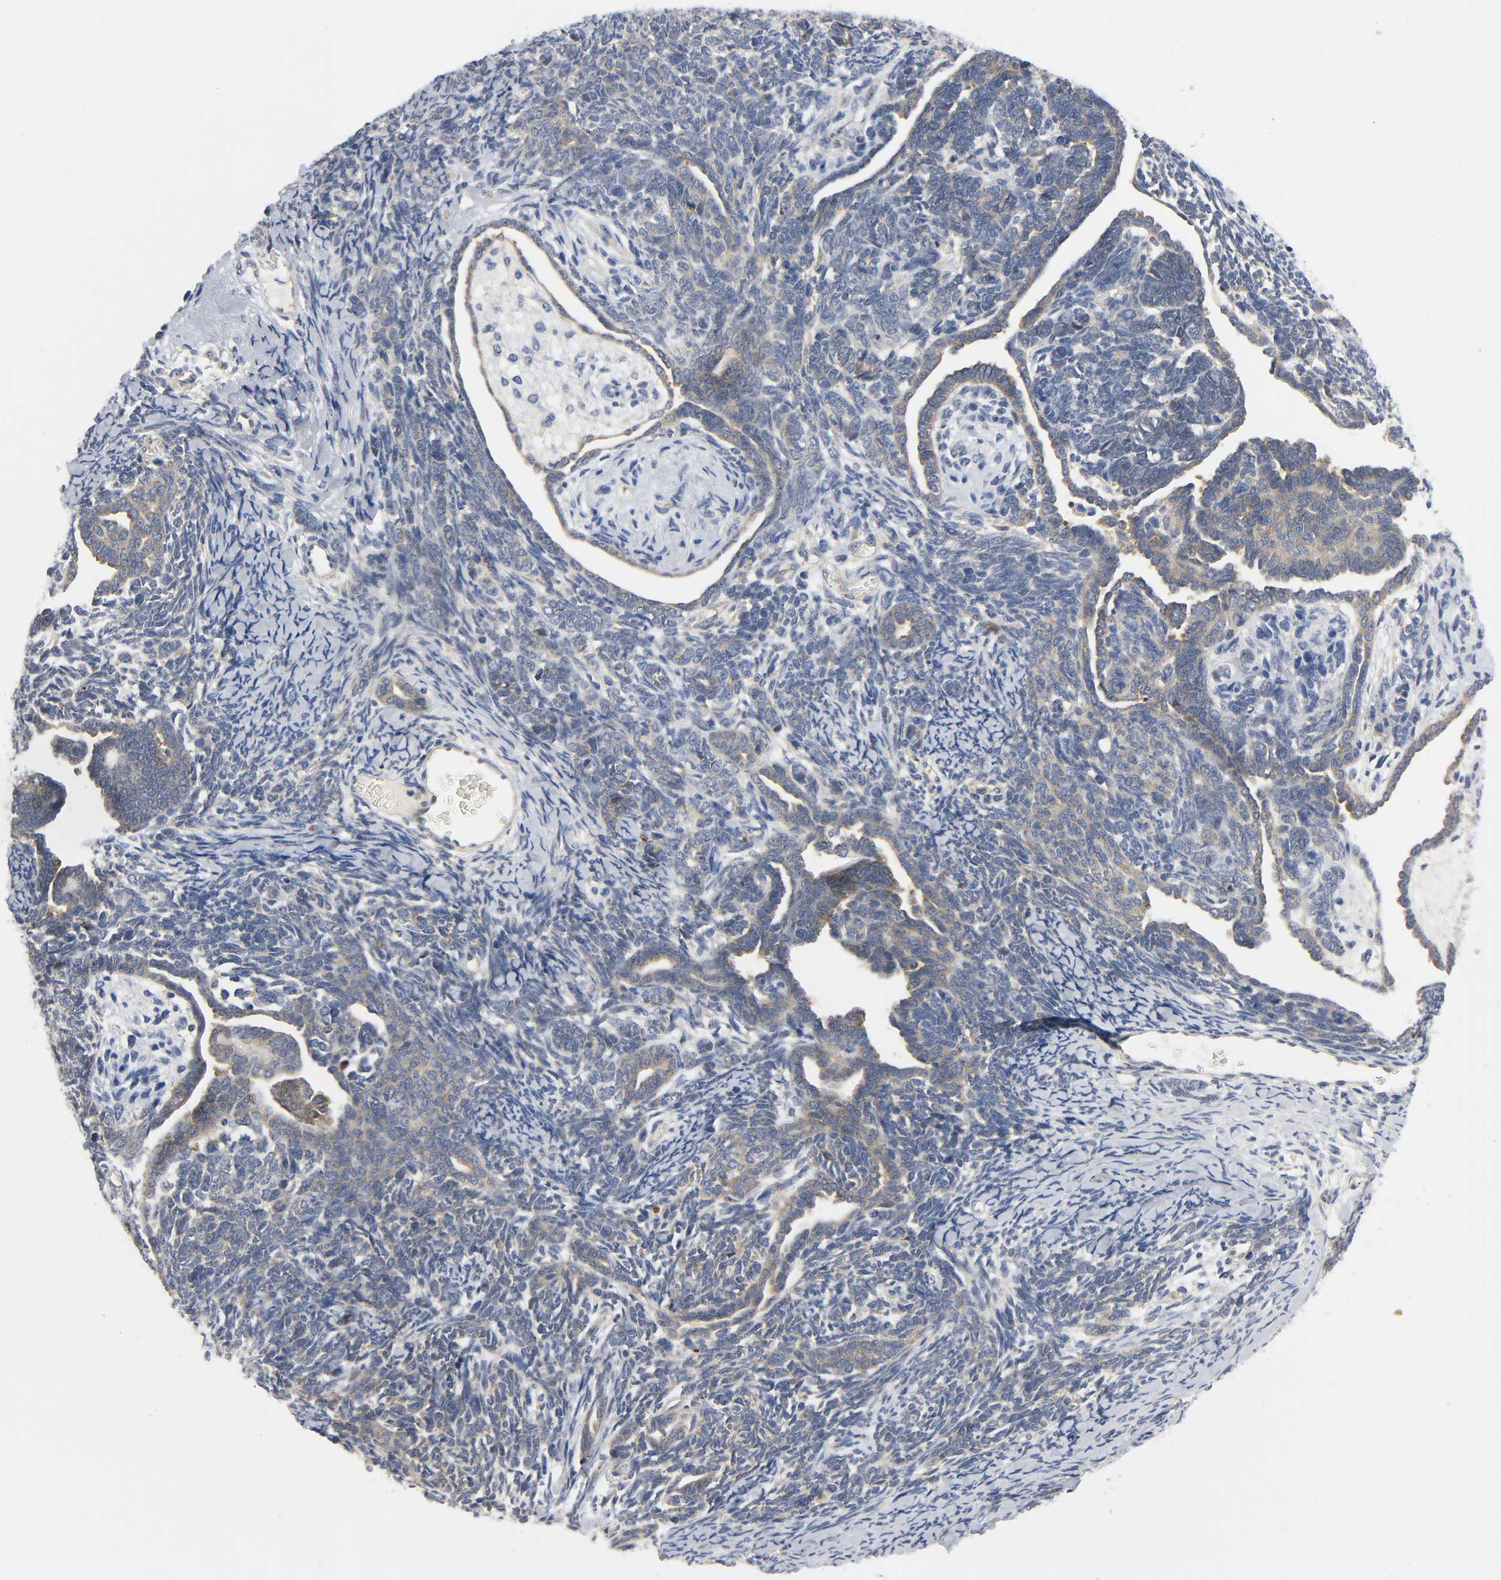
{"staining": {"intensity": "weak", "quantity": ">75%", "location": "cytoplasmic/membranous"}, "tissue": "endometrial cancer", "cell_type": "Tumor cells", "image_type": "cancer", "snomed": [{"axis": "morphology", "description": "Neoplasm, malignant, NOS"}, {"axis": "topography", "description": "Endometrium"}], "caption": "Weak cytoplasmic/membranous positivity is identified in about >75% of tumor cells in endometrial cancer (malignant neoplasm).", "gene": "HDAC6", "patient": {"sex": "female", "age": 74}}